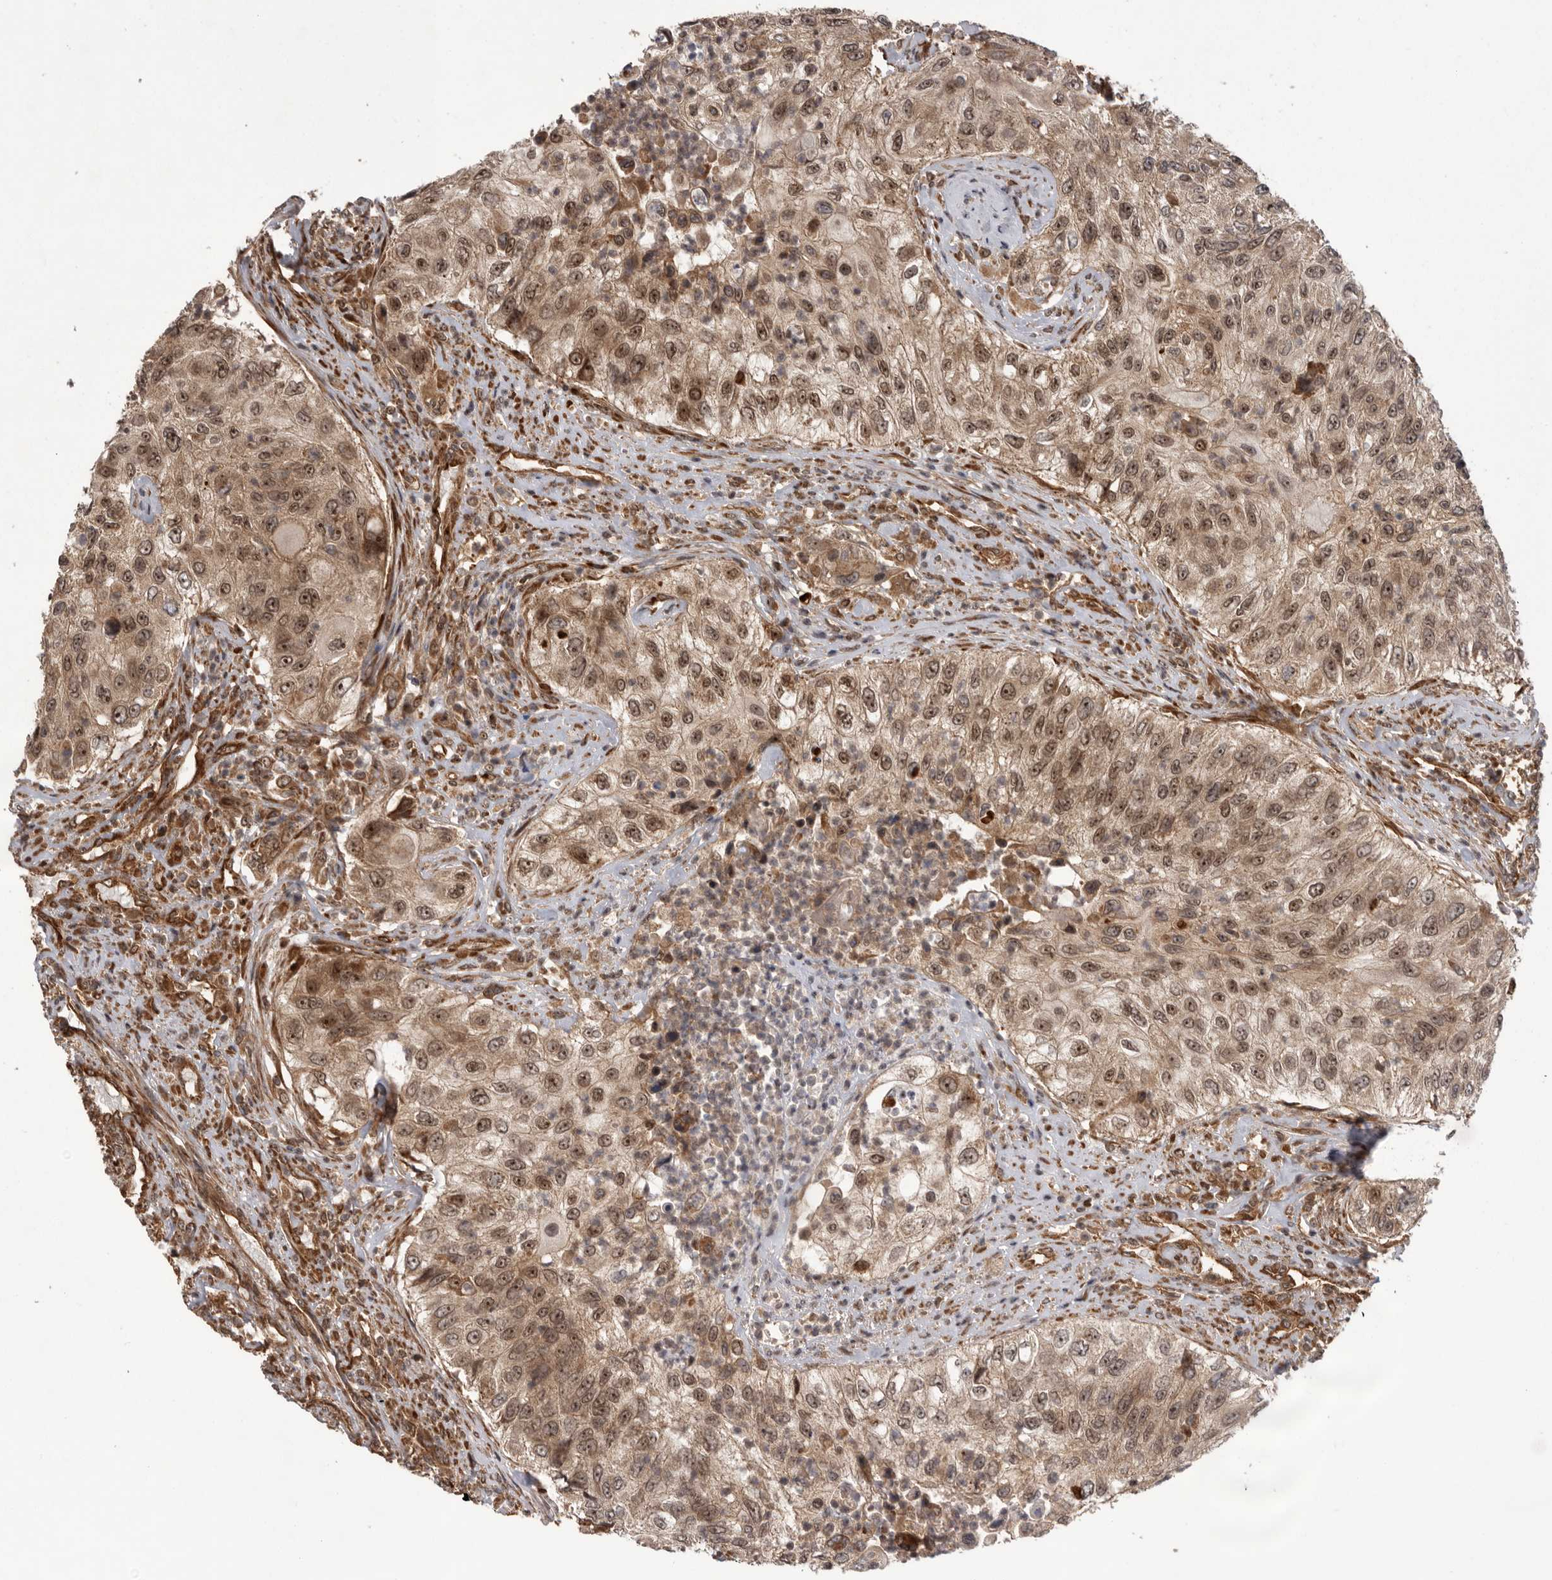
{"staining": {"intensity": "moderate", "quantity": ">75%", "location": "cytoplasmic/membranous,nuclear"}, "tissue": "urothelial cancer", "cell_type": "Tumor cells", "image_type": "cancer", "snomed": [{"axis": "morphology", "description": "Urothelial carcinoma, High grade"}, {"axis": "topography", "description": "Urinary bladder"}], "caption": "Protein staining displays moderate cytoplasmic/membranous and nuclear staining in approximately >75% of tumor cells in urothelial cancer.", "gene": "DHDDS", "patient": {"sex": "female", "age": 60}}